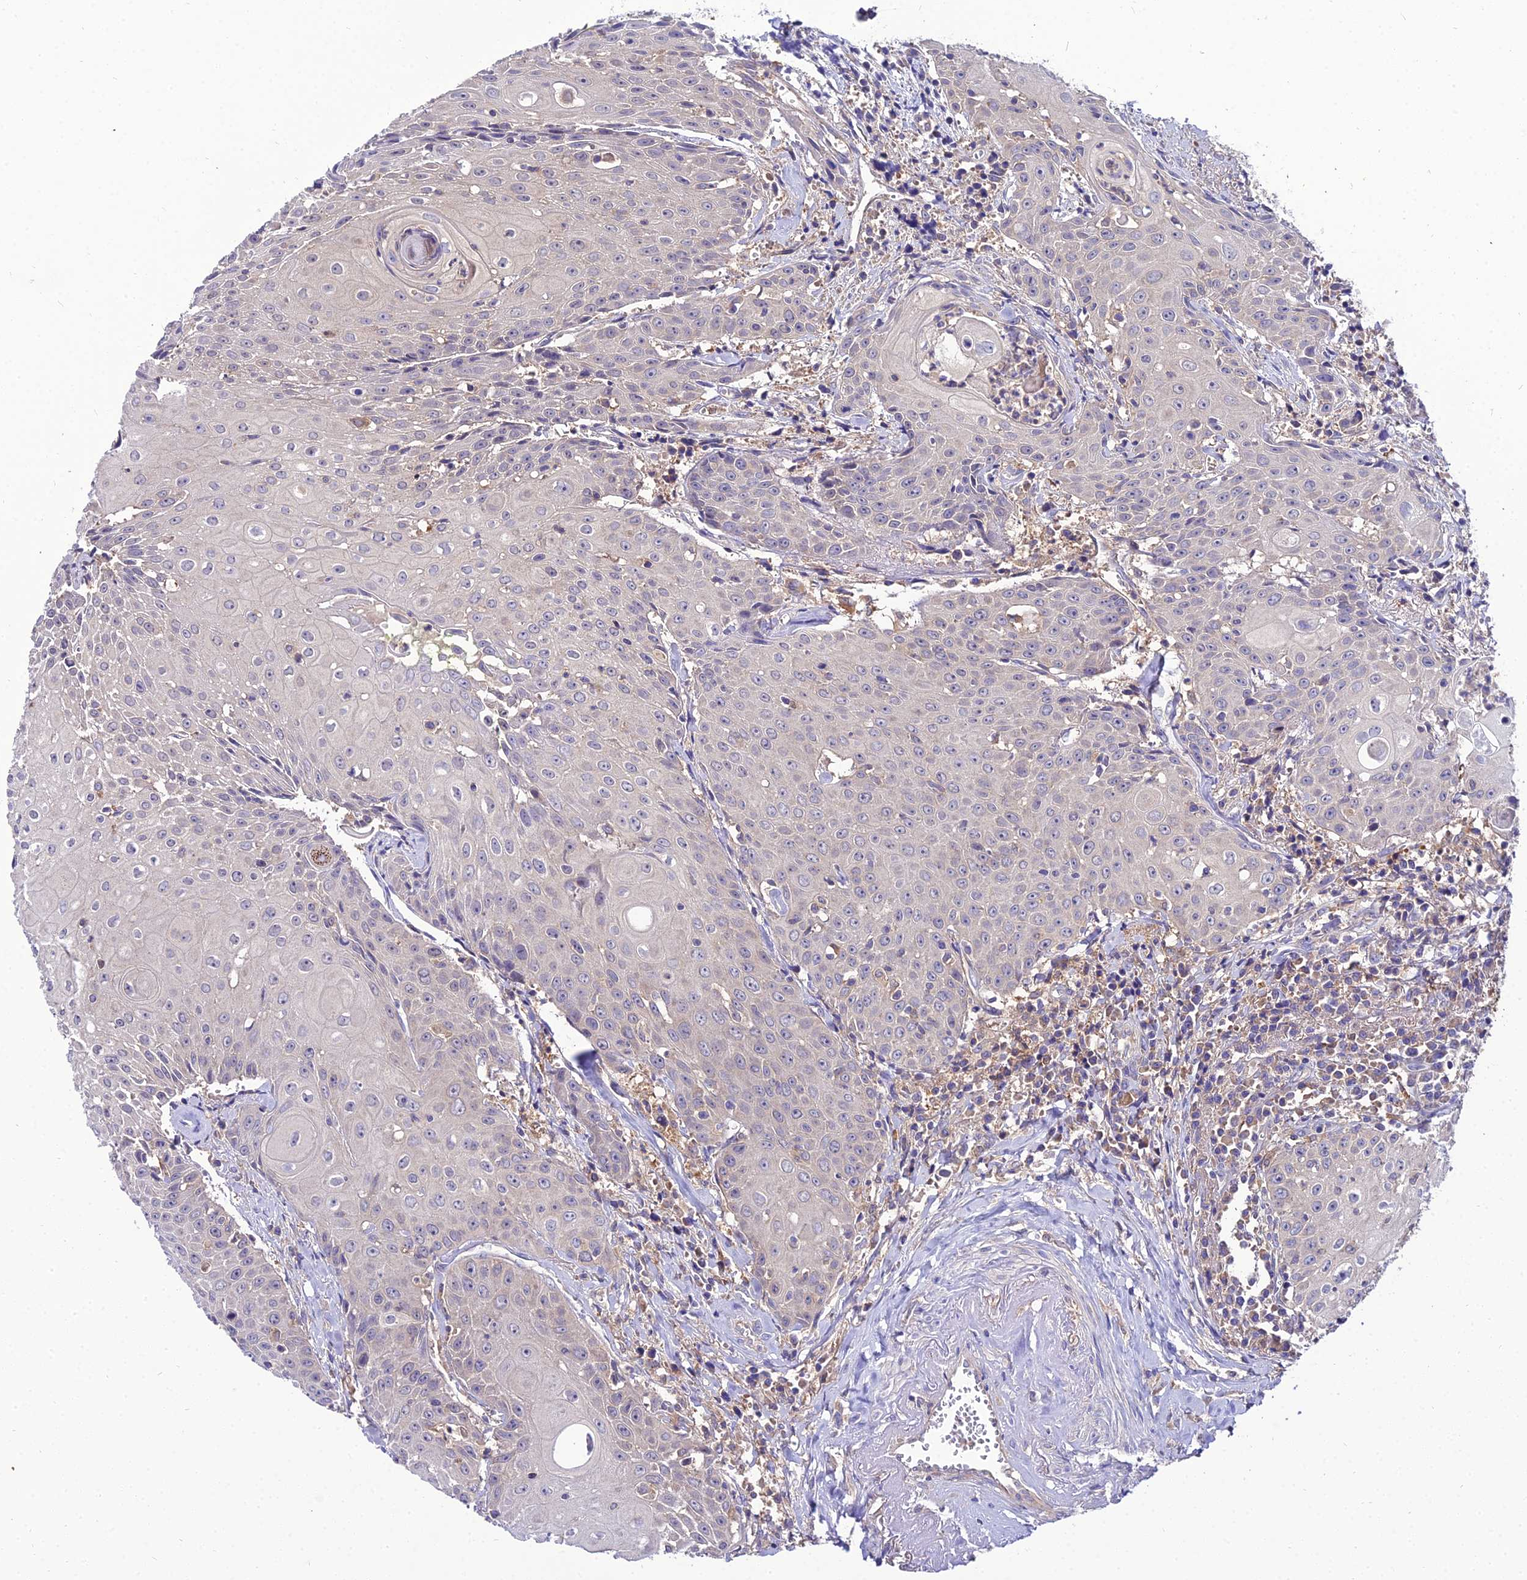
{"staining": {"intensity": "negative", "quantity": "none", "location": "none"}, "tissue": "head and neck cancer", "cell_type": "Tumor cells", "image_type": "cancer", "snomed": [{"axis": "morphology", "description": "Squamous cell carcinoma, NOS"}, {"axis": "topography", "description": "Oral tissue"}, {"axis": "topography", "description": "Head-Neck"}], "caption": "Immunohistochemical staining of human head and neck squamous cell carcinoma displays no significant staining in tumor cells.", "gene": "C2orf69", "patient": {"sex": "female", "age": 82}}